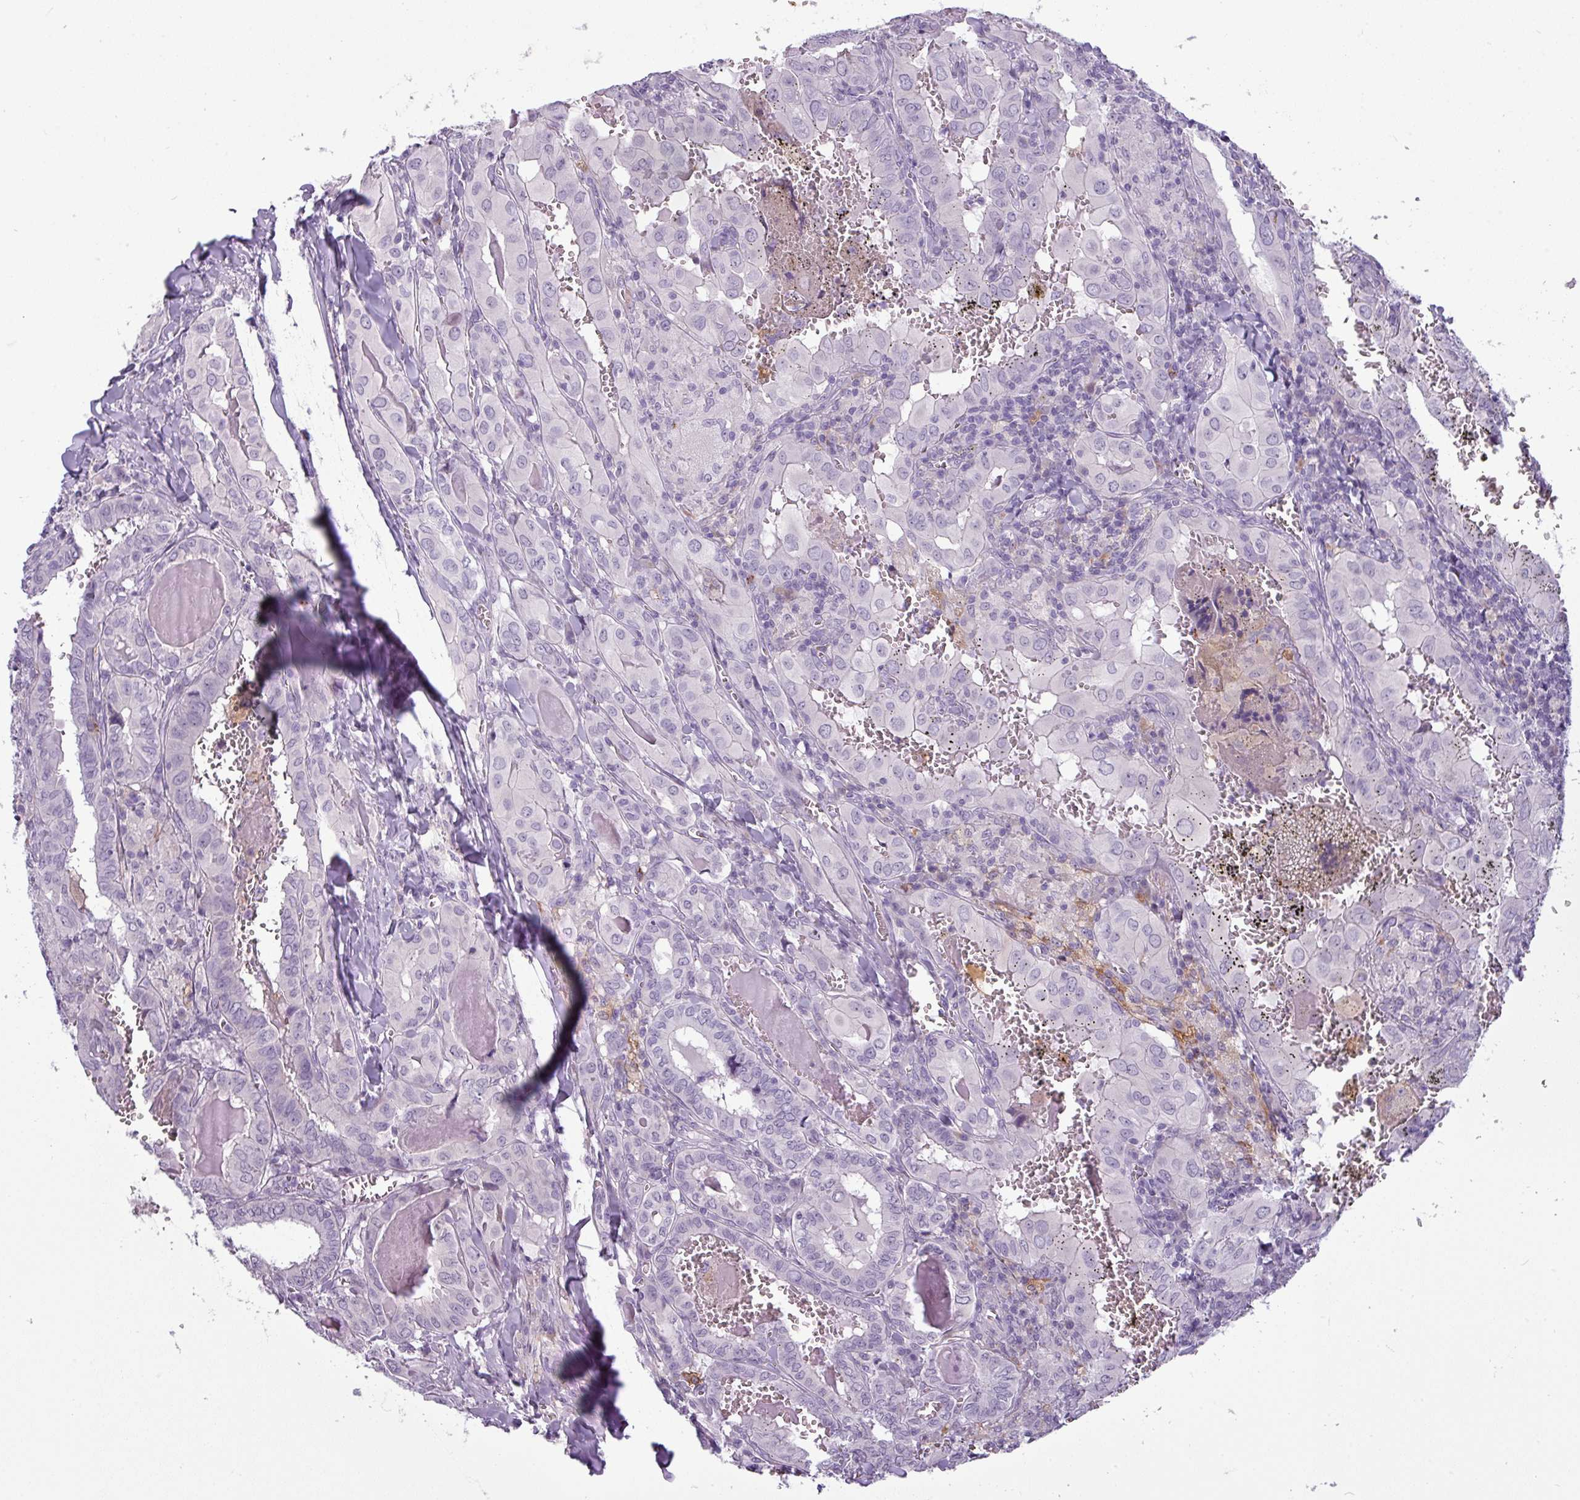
{"staining": {"intensity": "negative", "quantity": "none", "location": "none"}, "tissue": "thyroid cancer", "cell_type": "Tumor cells", "image_type": "cancer", "snomed": [{"axis": "morphology", "description": "Papillary adenocarcinoma, NOS"}, {"axis": "topography", "description": "Thyroid gland"}], "caption": "An image of human thyroid cancer (papillary adenocarcinoma) is negative for staining in tumor cells. The staining was performed using DAB to visualize the protein expression in brown, while the nuclei were stained in blue with hematoxylin (Magnification: 20x).", "gene": "SLC26A9", "patient": {"sex": "female", "age": 72}}